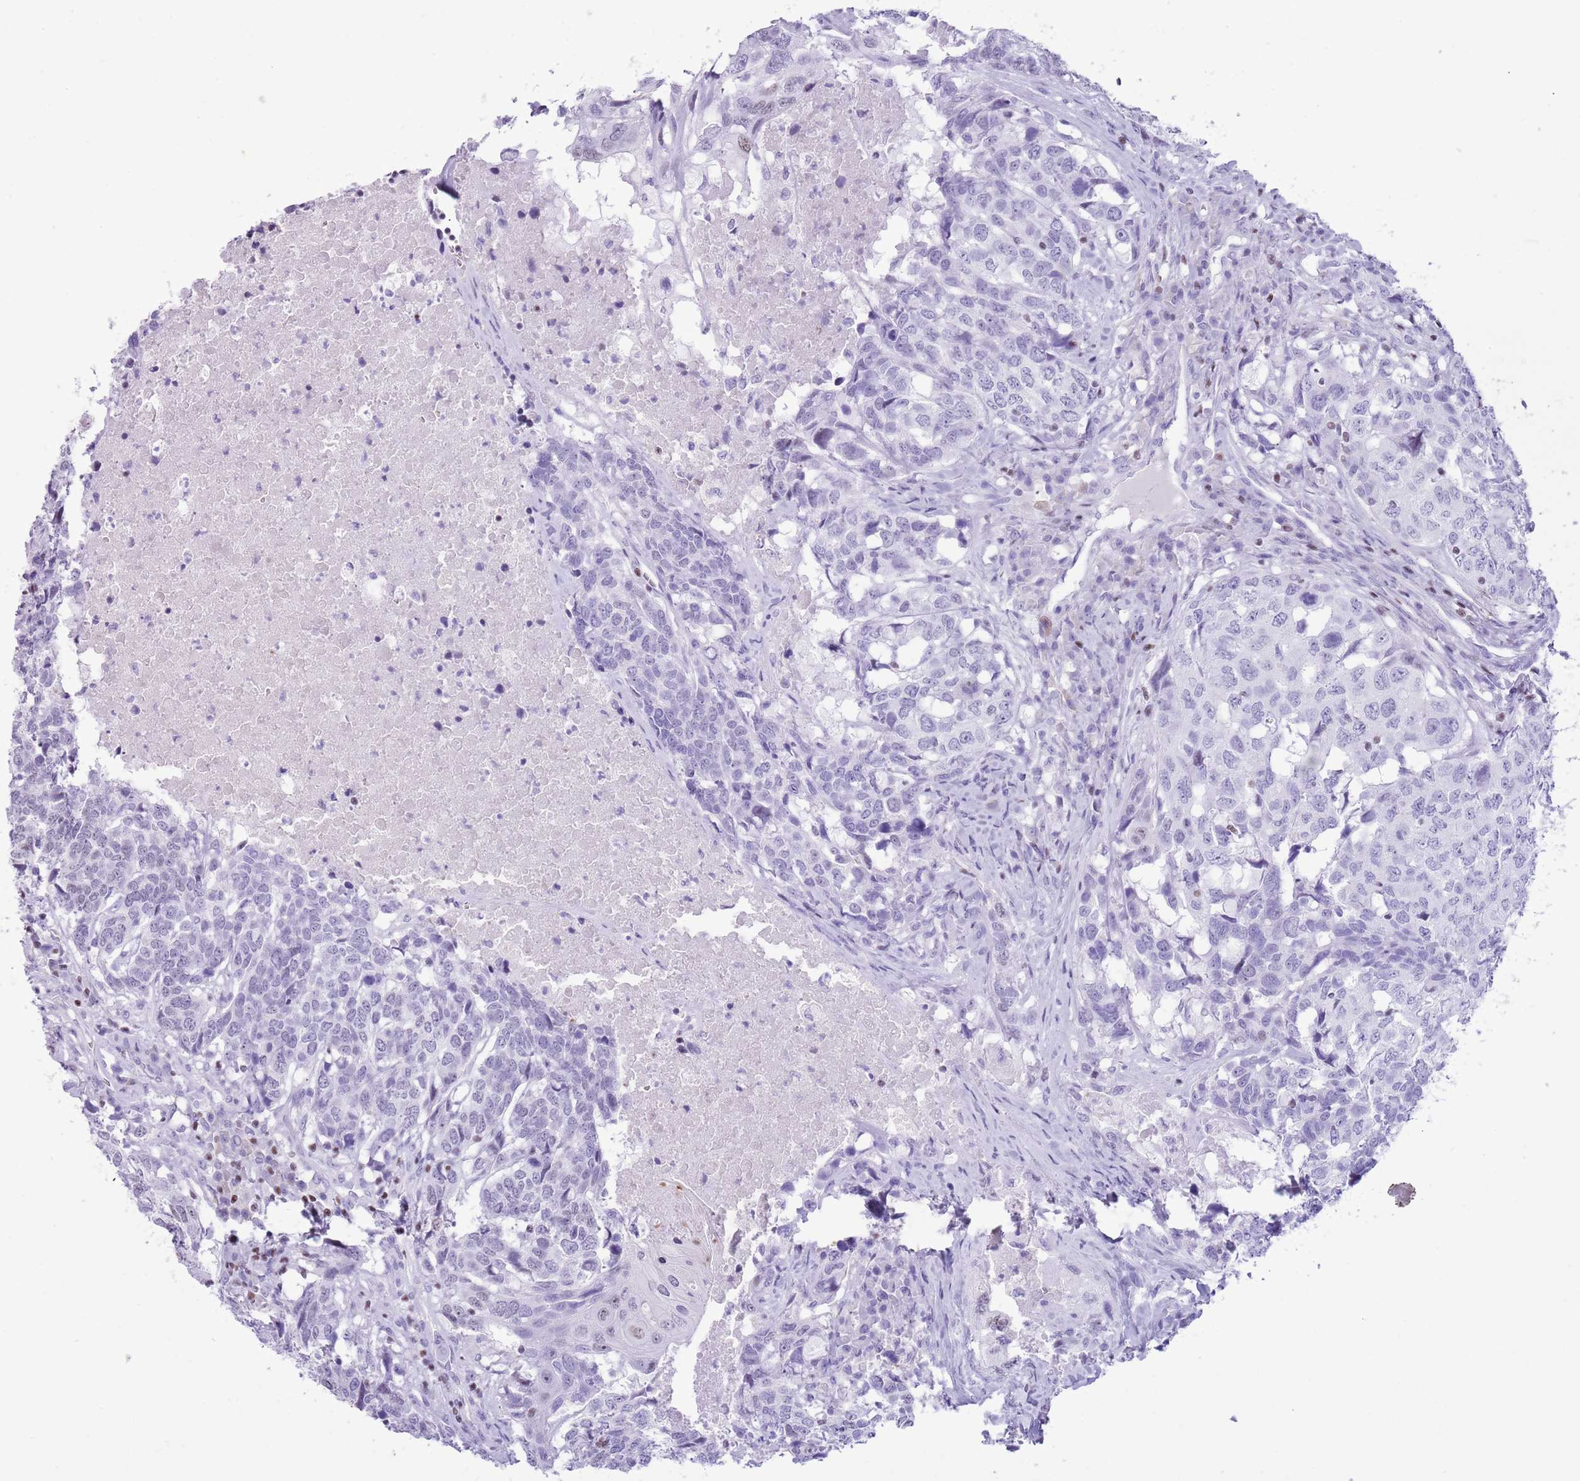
{"staining": {"intensity": "negative", "quantity": "none", "location": "none"}, "tissue": "head and neck cancer", "cell_type": "Tumor cells", "image_type": "cancer", "snomed": [{"axis": "morphology", "description": "Squamous cell carcinoma, NOS"}, {"axis": "topography", "description": "Head-Neck"}], "caption": "Immunohistochemistry (IHC) of human head and neck squamous cell carcinoma shows no positivity in tumor cells.", "gene": "BCL11B", "patient": {"sex": "male", "age": 66}}